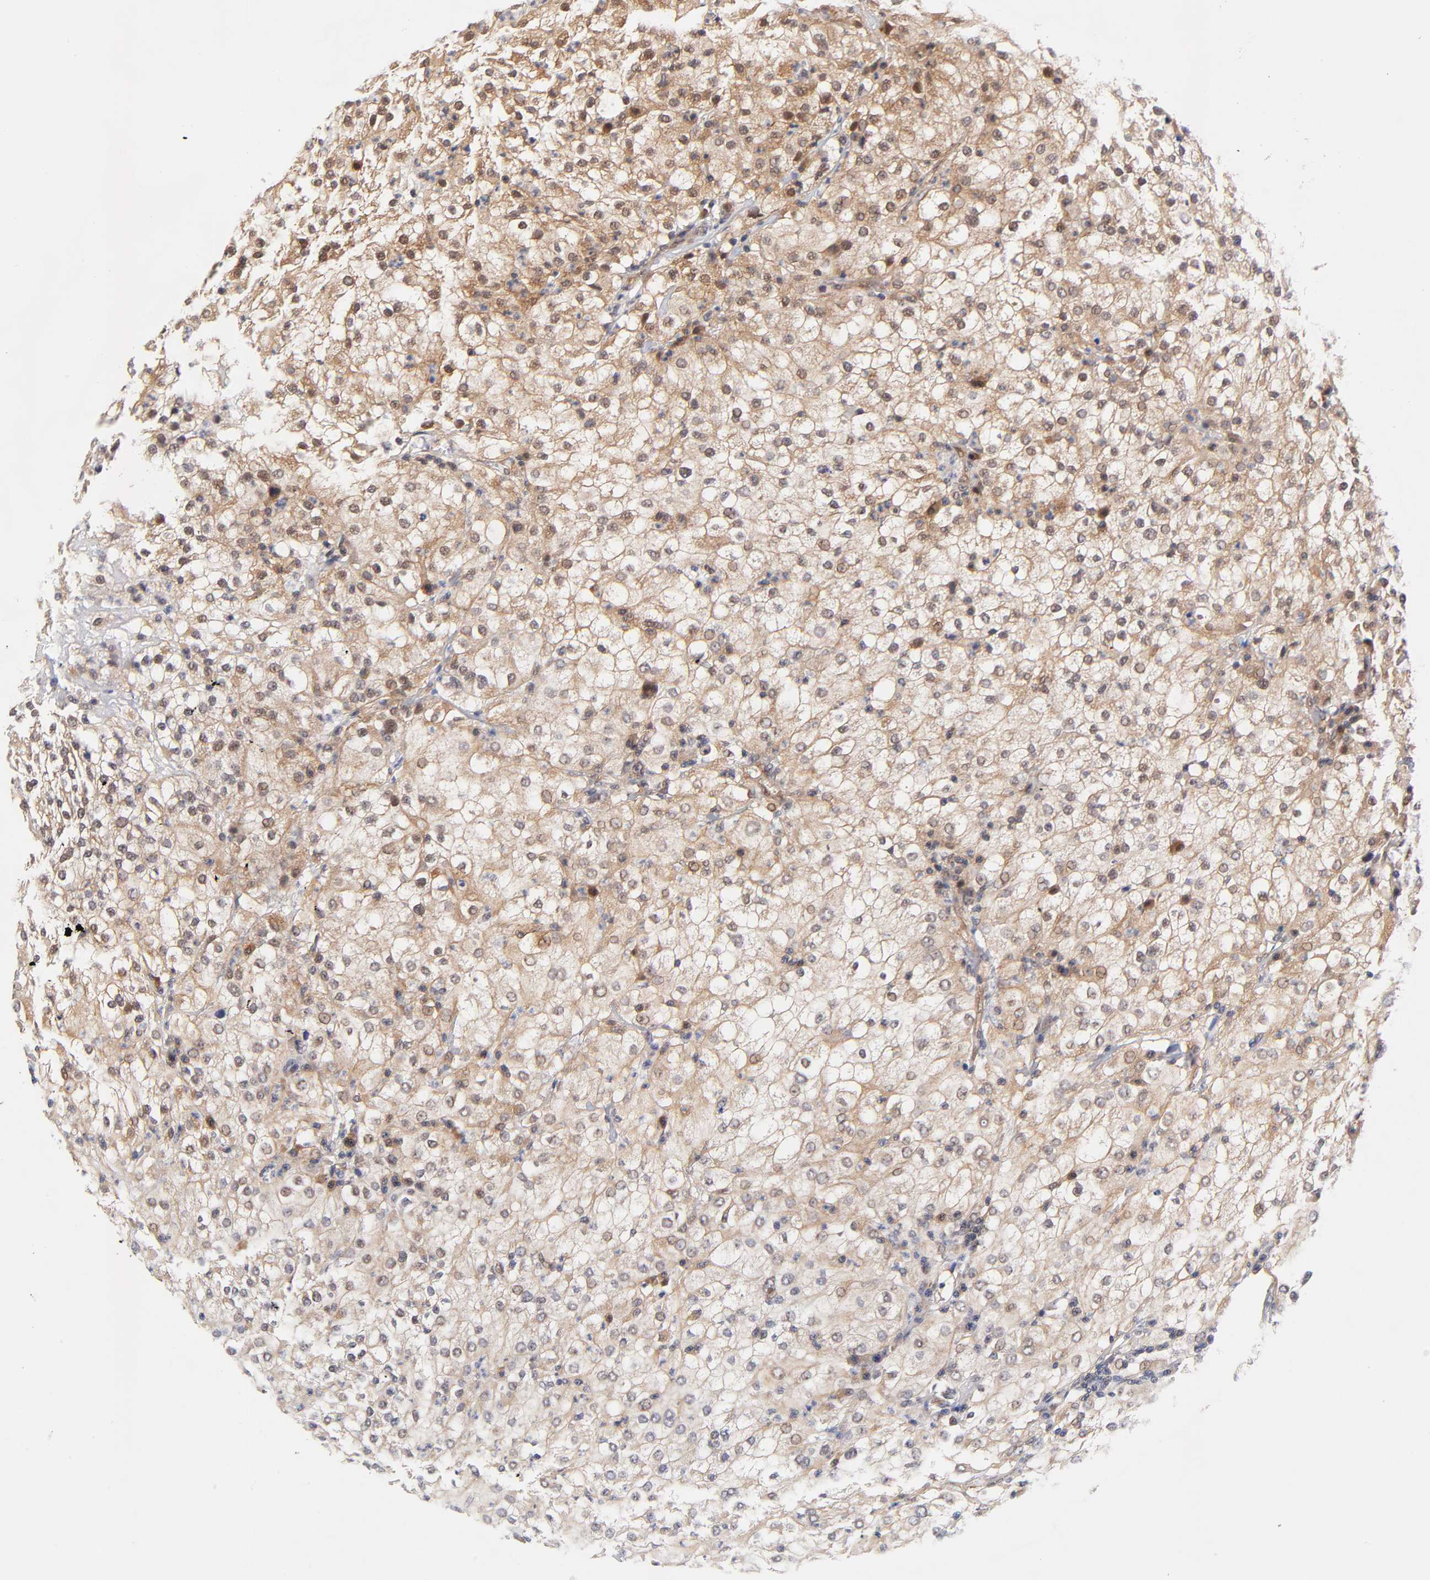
{"staining": {"intensity": "moderate", "quantity": "25%-75%", "location": "cytoplasmic/membranous,nuclear"}, "tissue": "renal cancer", "cell_type": "Tumor cells", "image_type": "cancer", "snomed": [{"axis": "morphology", "description": "Adenocarcinoma, NOS"}, {"axis": "topography", "description": "Kidney"}], "caption": "Immunohistochemistry (IHC) (DAB (3,3'-diaminobenzidine)) staining of human adenocarcinoma (renal) demonstrates moderate cytoplasmic/membranous and nuclear protein expression in approximately 25%-75% of tumor cells.", "gene": "TXNL1", "patient": {"sex": "male", "age": 59}}